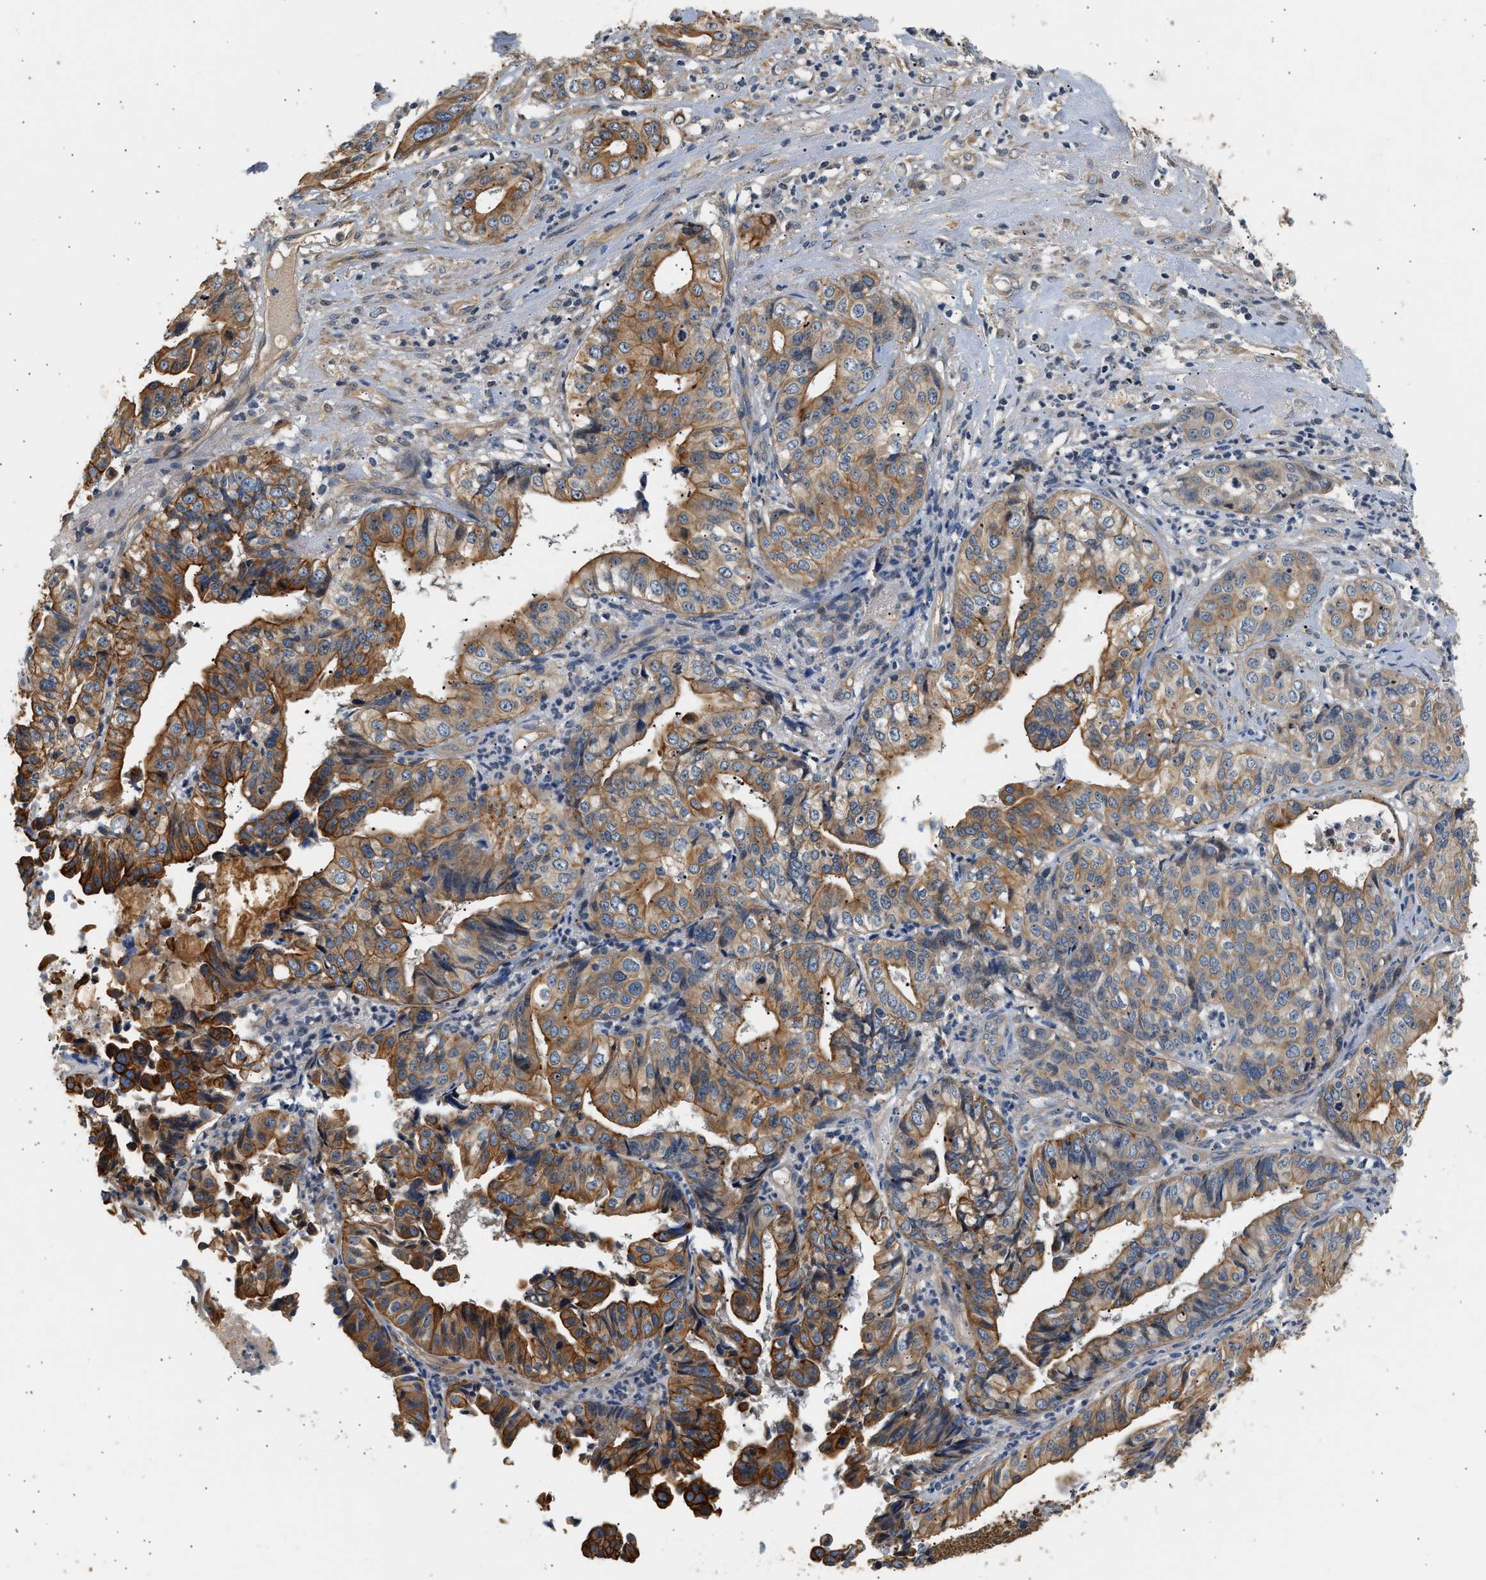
{"staining": {"intensity": "strong", "quantity": ">75%", "location": "cytoplasmic/membranous"}, "tissue": "liver cancer", "cell_type": "Tumor cells", "image_type": "cancer", "snomed": [{"axis": "morphology", "description": "Cholangiocarcinoma"}, {"axis": "topography", "description": "Liver"}], "caption": "Liver cancer (cholangiocarcinoma) was stained to show a protein in brown. There is high levels of strong cytoplasmic/membranous expression in about >75% of tumor cells. (DAB (3,3'-diaminobenzidine) IHC, brown staining for protein, blue staining for nuclei).", "gene": "WDR31", "patient": {"sex": "female", "age": 61}}